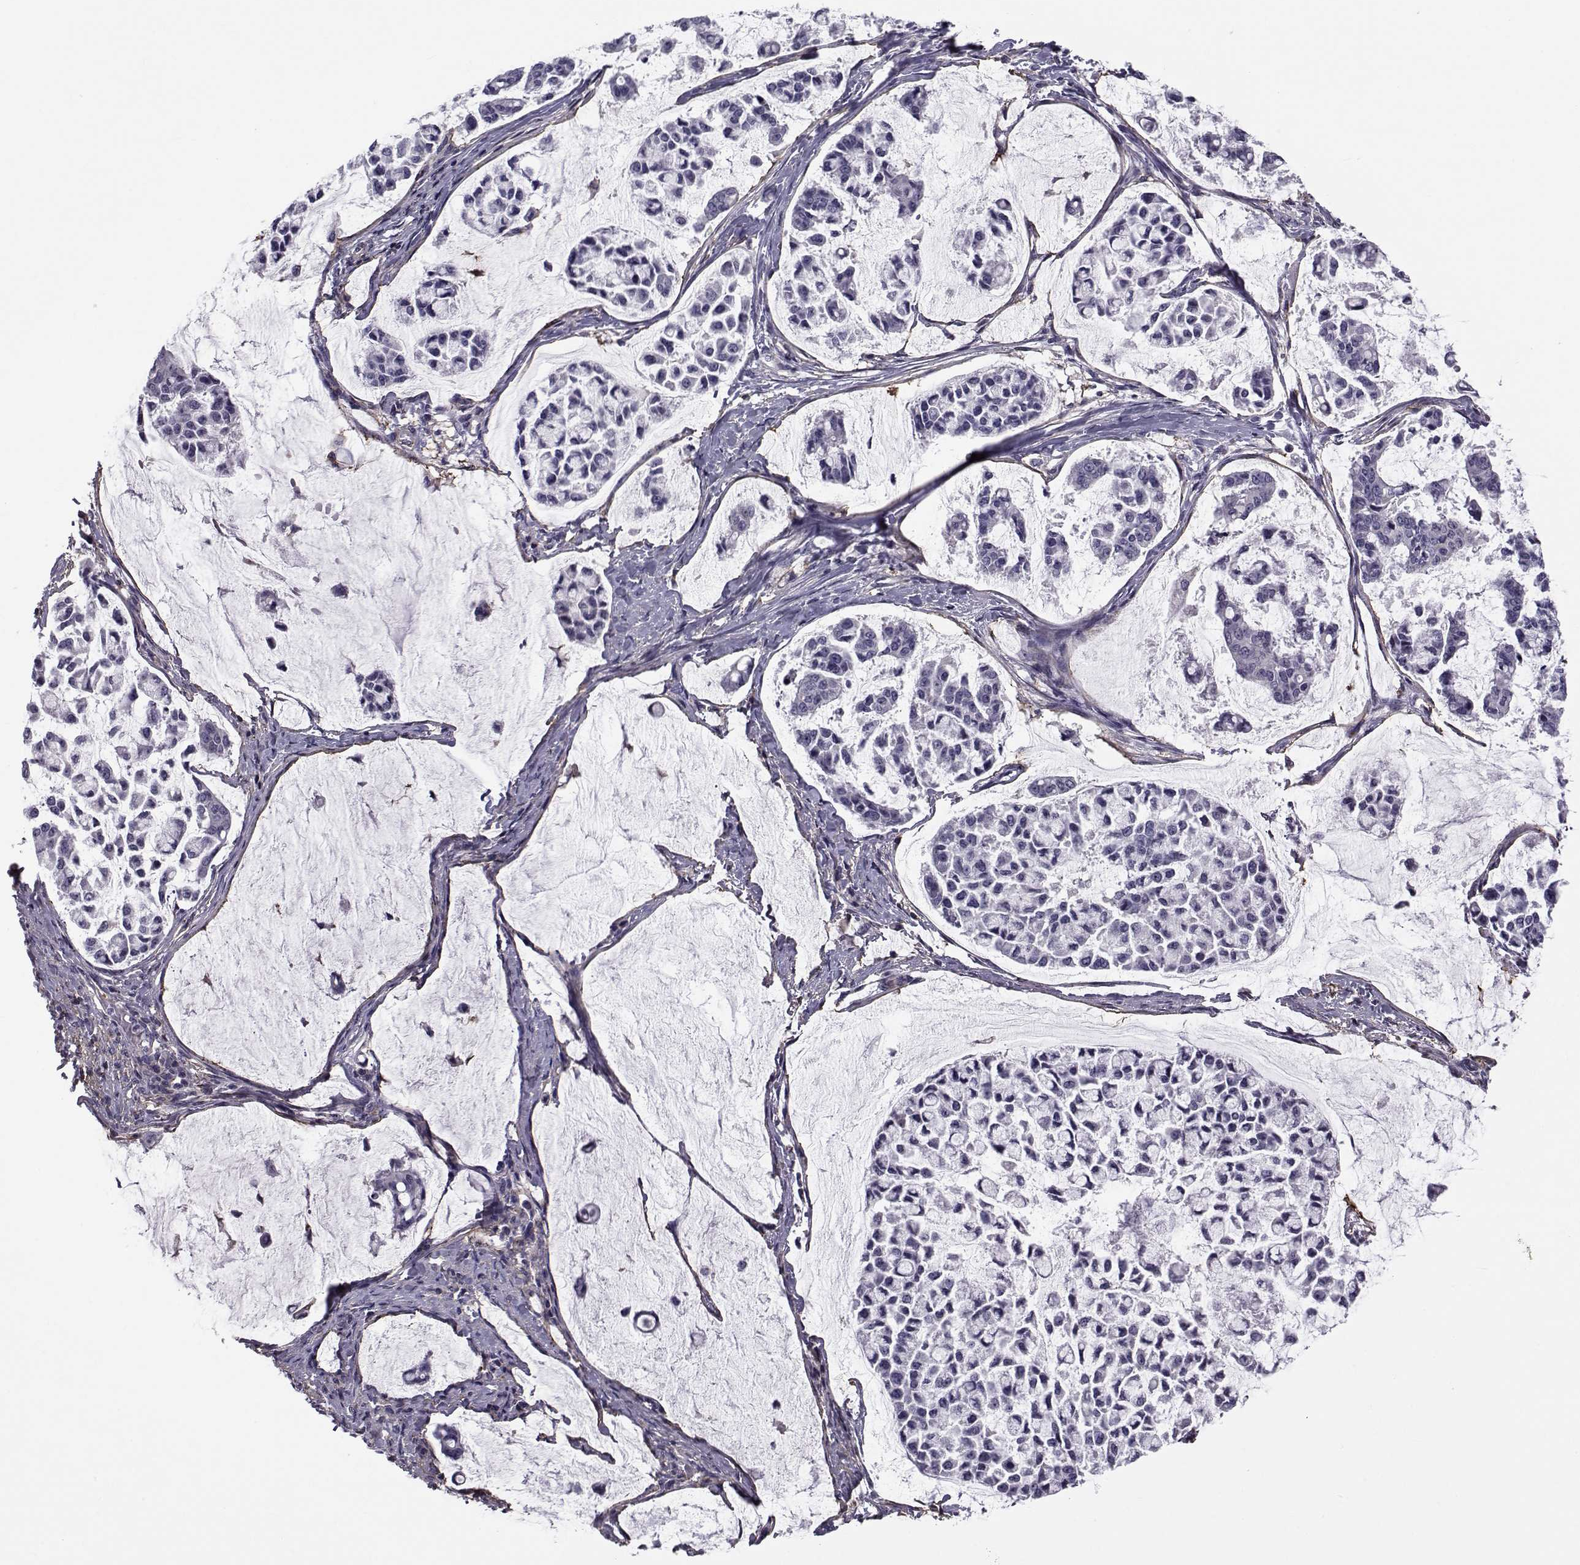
{"staining": {"intensity": "negative", "quantity": "none", "location": "none"}, "tissue": "stomach cancer", "cell_type": "Tumor cells", "image_type": "cancer", "snomed": [{"axis": "morphology", "description": "Adenocarcinoma, NOS"}, {"axis": "topography", "description": "Stomach"}], "caption": "An immunohistochemistry (IHC) micrograph of adenocarcinoma (stomach) is shown. There is no staining in tumor cells of adenocarcinoma (stomach).", "gene": "LRRC27", "patient": {"sex": "male", "age": 82}}